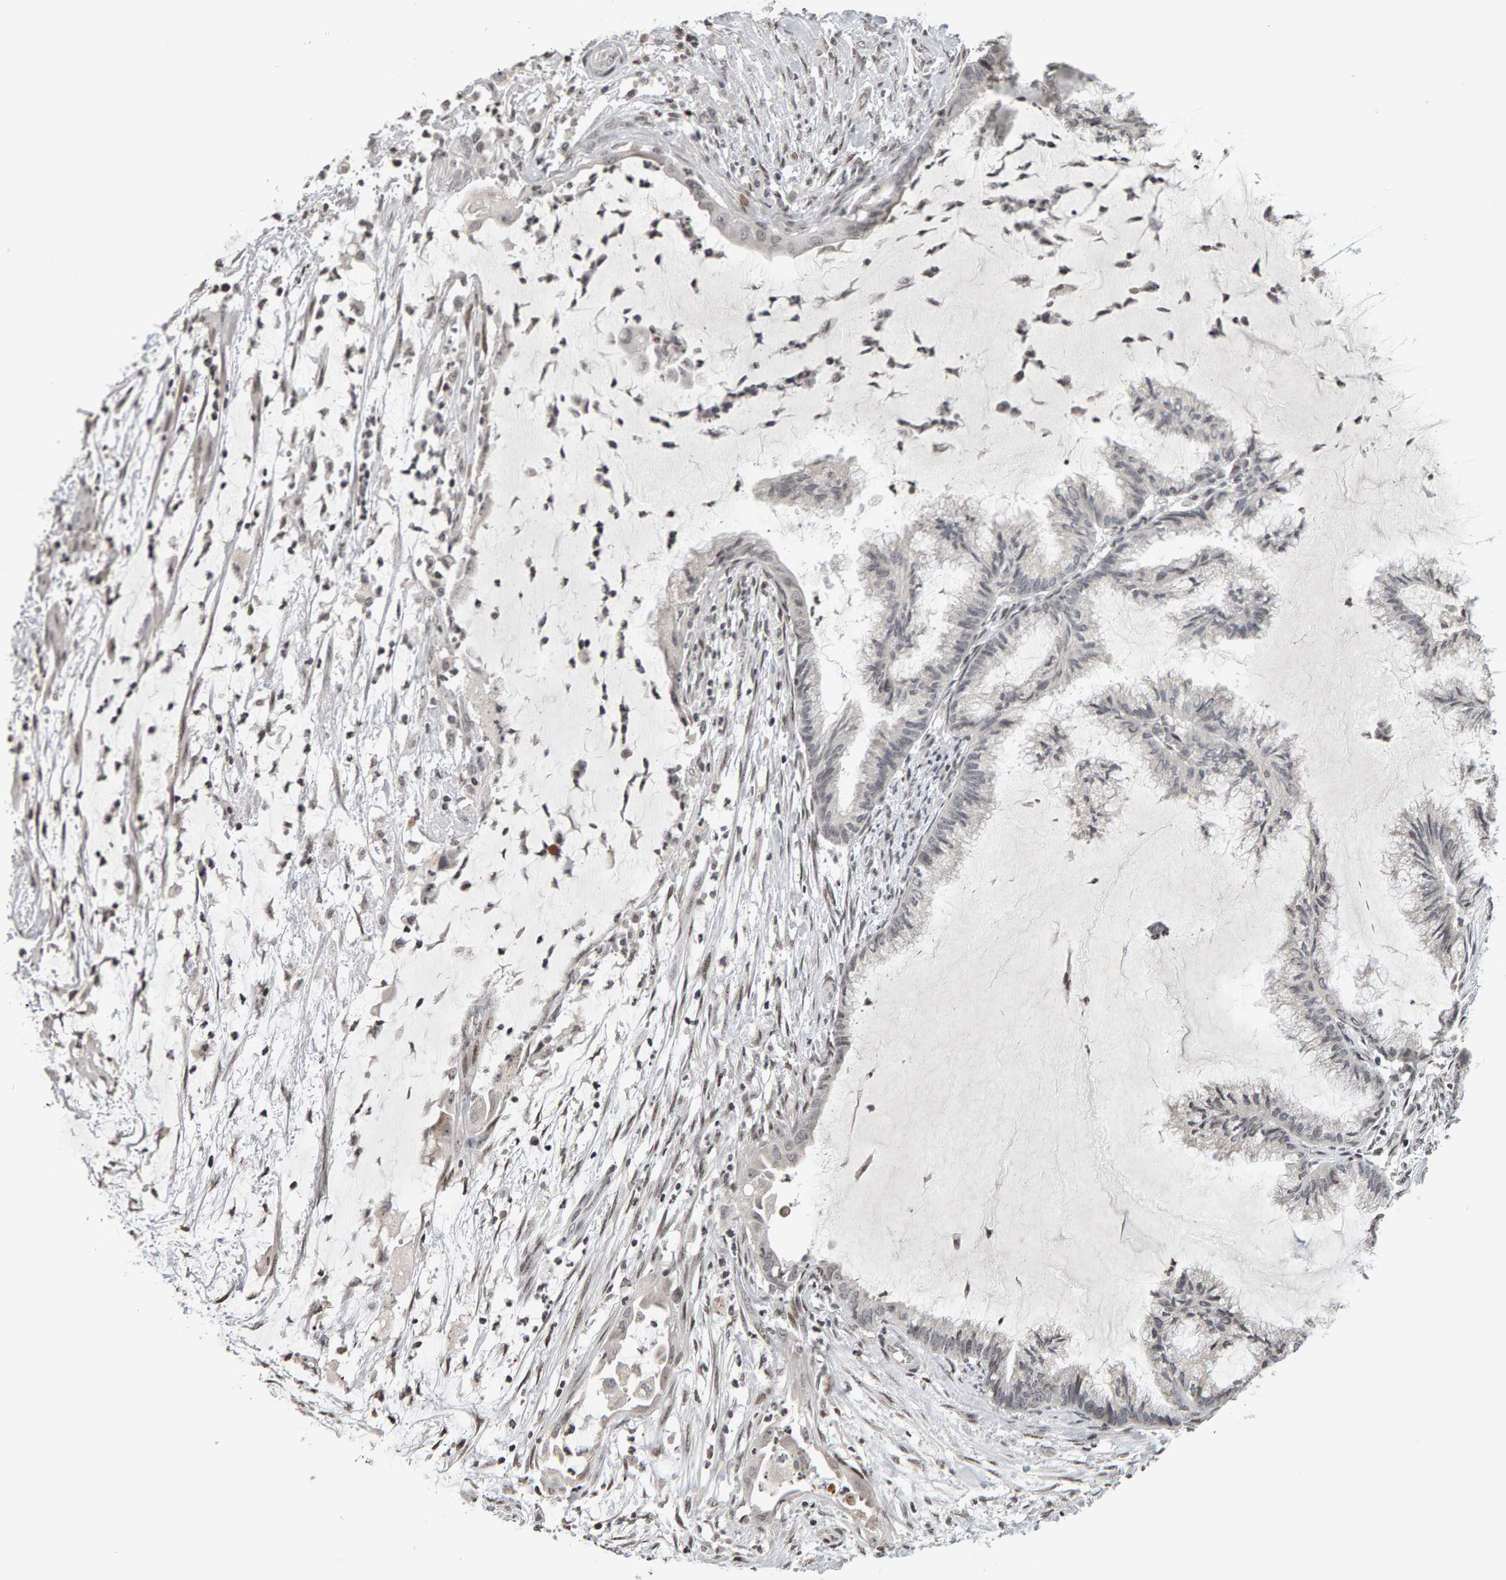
{"staining": {"intensity": "negative", "quantity": "none", "location": "none"}, "tissue": "endometrial cancer", "cell_type": "Tumor cells", "image_type": "cancer", "snomed": [{"axis": "morphology", "description": "Adenocarcinoma, NOS"}, {"axis": "topography", "description": "Endometrium"}], "caption": "This is a photomicrograph of immunohistochemistry staining of endometrial cancer, which shows no expression in tumor cells.", "gene": "TRAM1", "patient": {"sex": "female", "age": 86}}